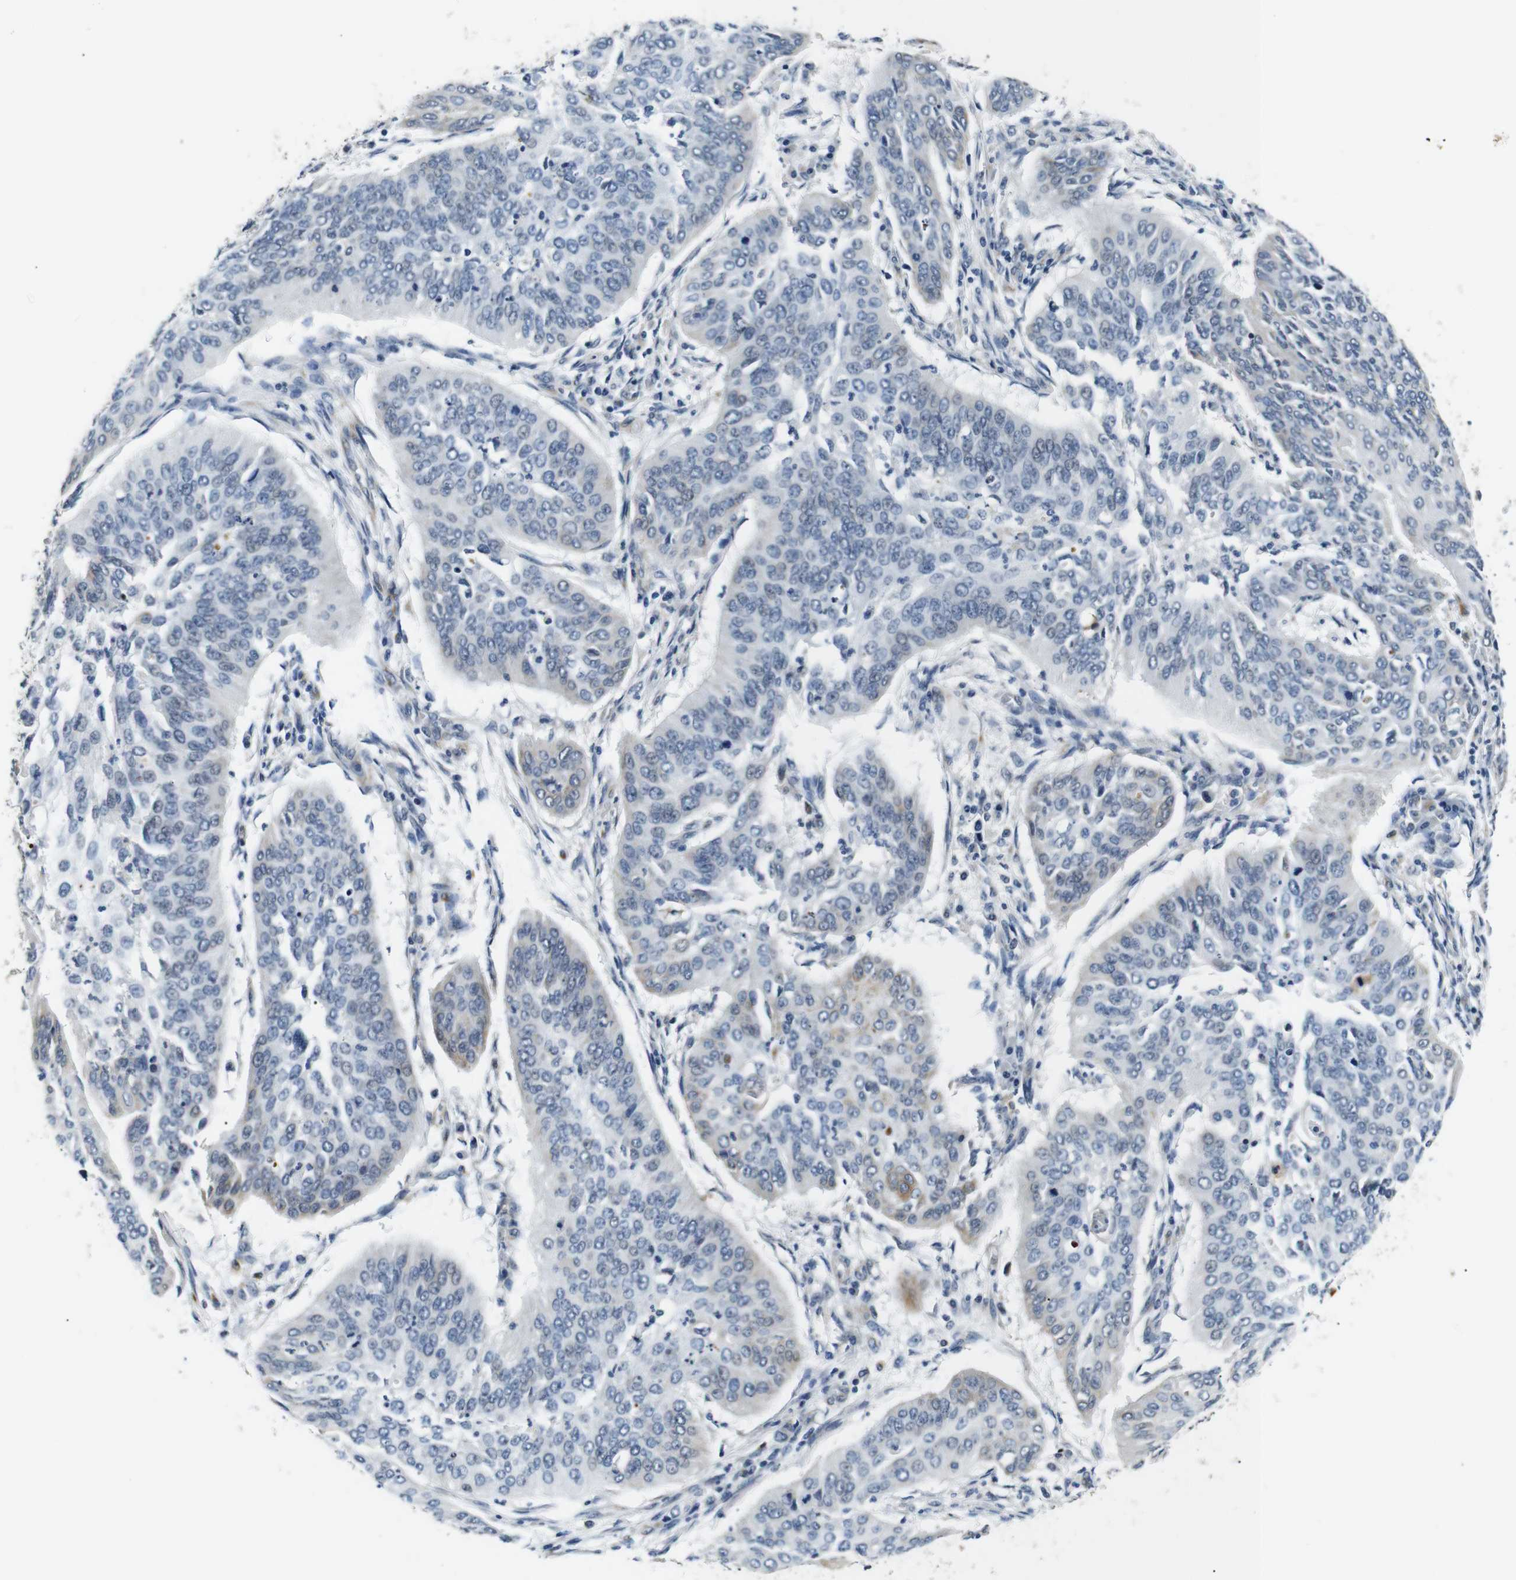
{"staining": {"intensity": "negative", "quantity": "none", "location": "none"}, "tissue": "cervical cancer", "cell_type": "Tumor cells", "image_type": "cancer", "snomed": [{"axis": "morphology", "description": "Normal tissue, NOS"}, {"axis": "morphology", "description": "Squamous cell carcinoma, NOS"}, {"axis": "topography", "description": "Cervix"}], "caption": "This is an immunohistochemistry (IHC) micrograph of human cervical squamous cell carcinoma. There is no positivity in tumor cells.", "gene": "TAFA1", "patient": {"sex": "female", "age": 39}}